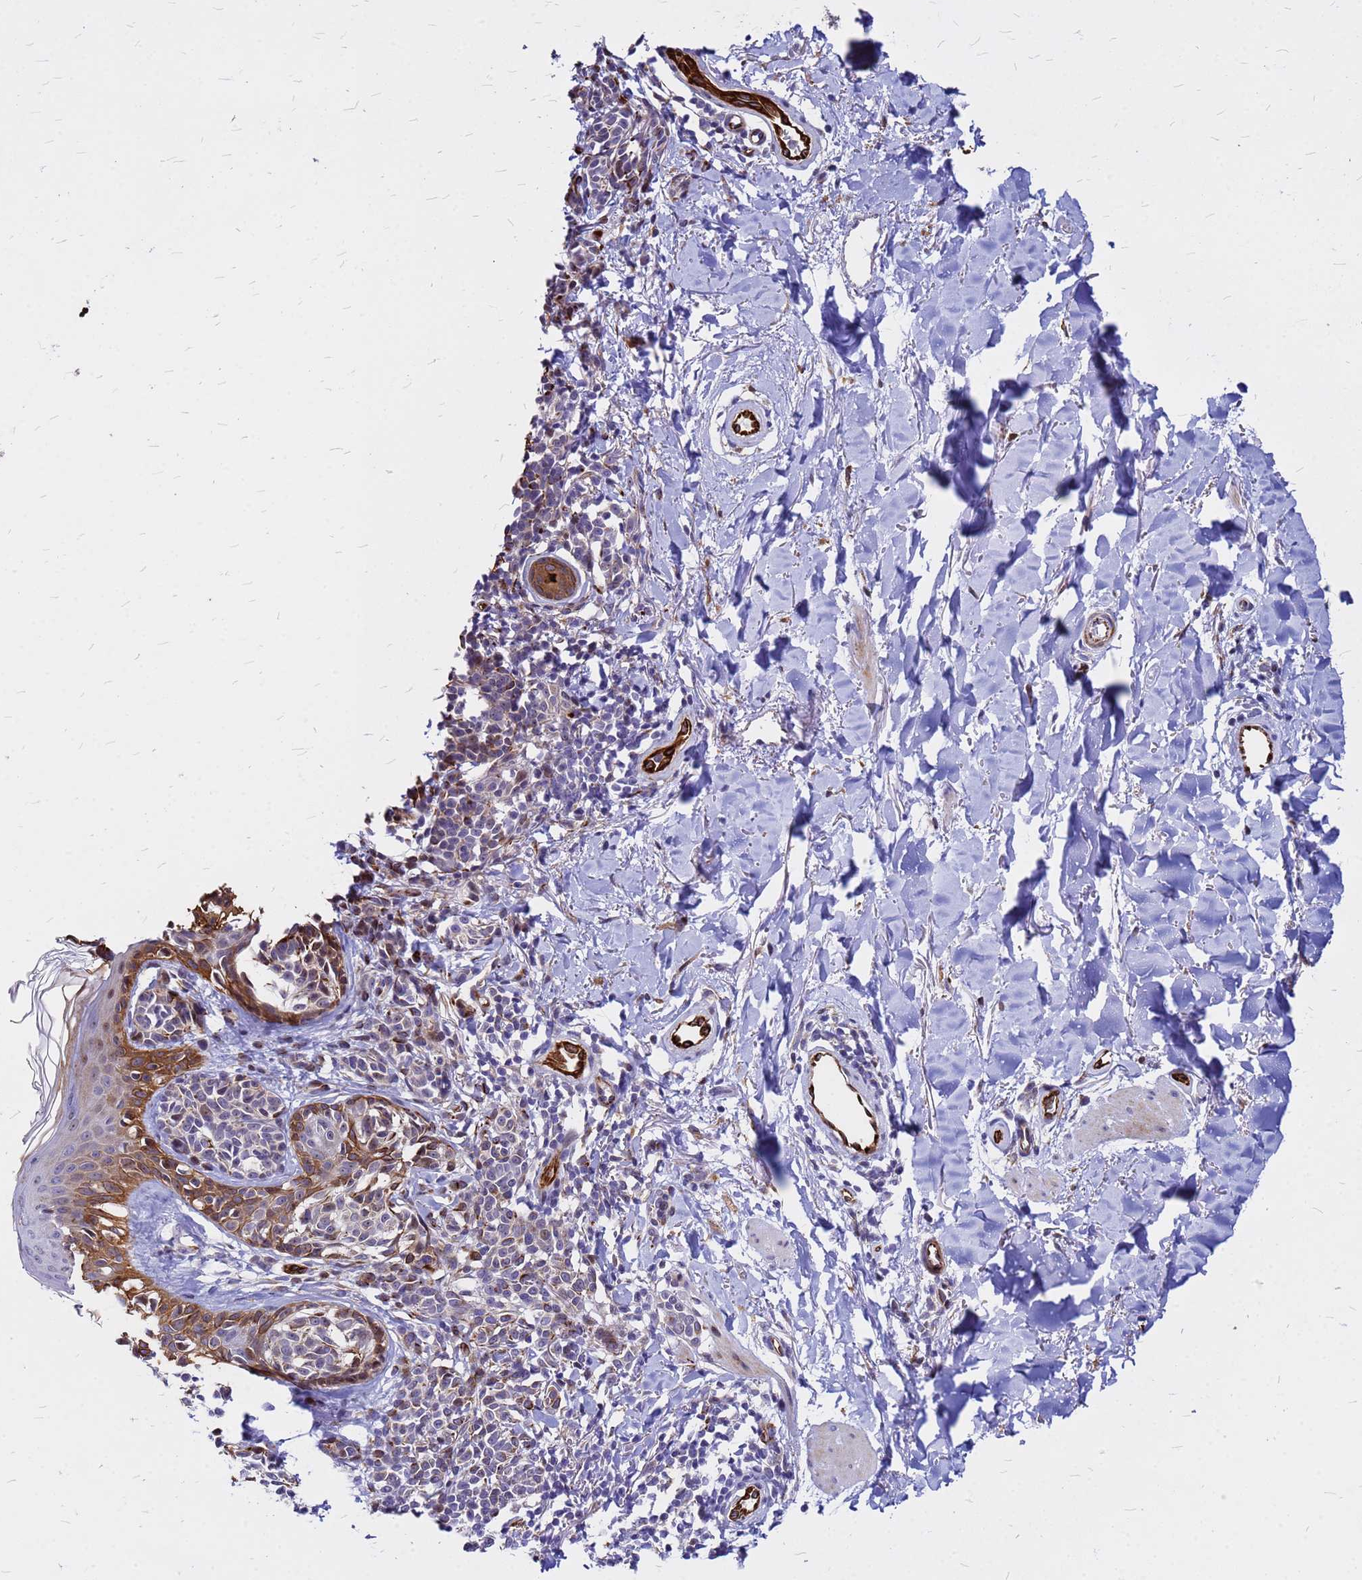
{"staining": {"intensity": "weak", "quantity": "<25%", "location": "nuclear"}, "tissue": "melanoma", "cell_type": "Tumor cells", "image_type": "cancer", "snomed": [{"axis": "morphology", "description": "Malignant melanoma, NOS"}, {"axis": "topography", "description": "Skin of upper extremity"}], "caption": "A high-resolution image shows IHC staining of melanoma, which reveals no significant staining in tumor cells.", "gene": "NOSTRIN", "patient": {"sex": "male", "age": 40}}